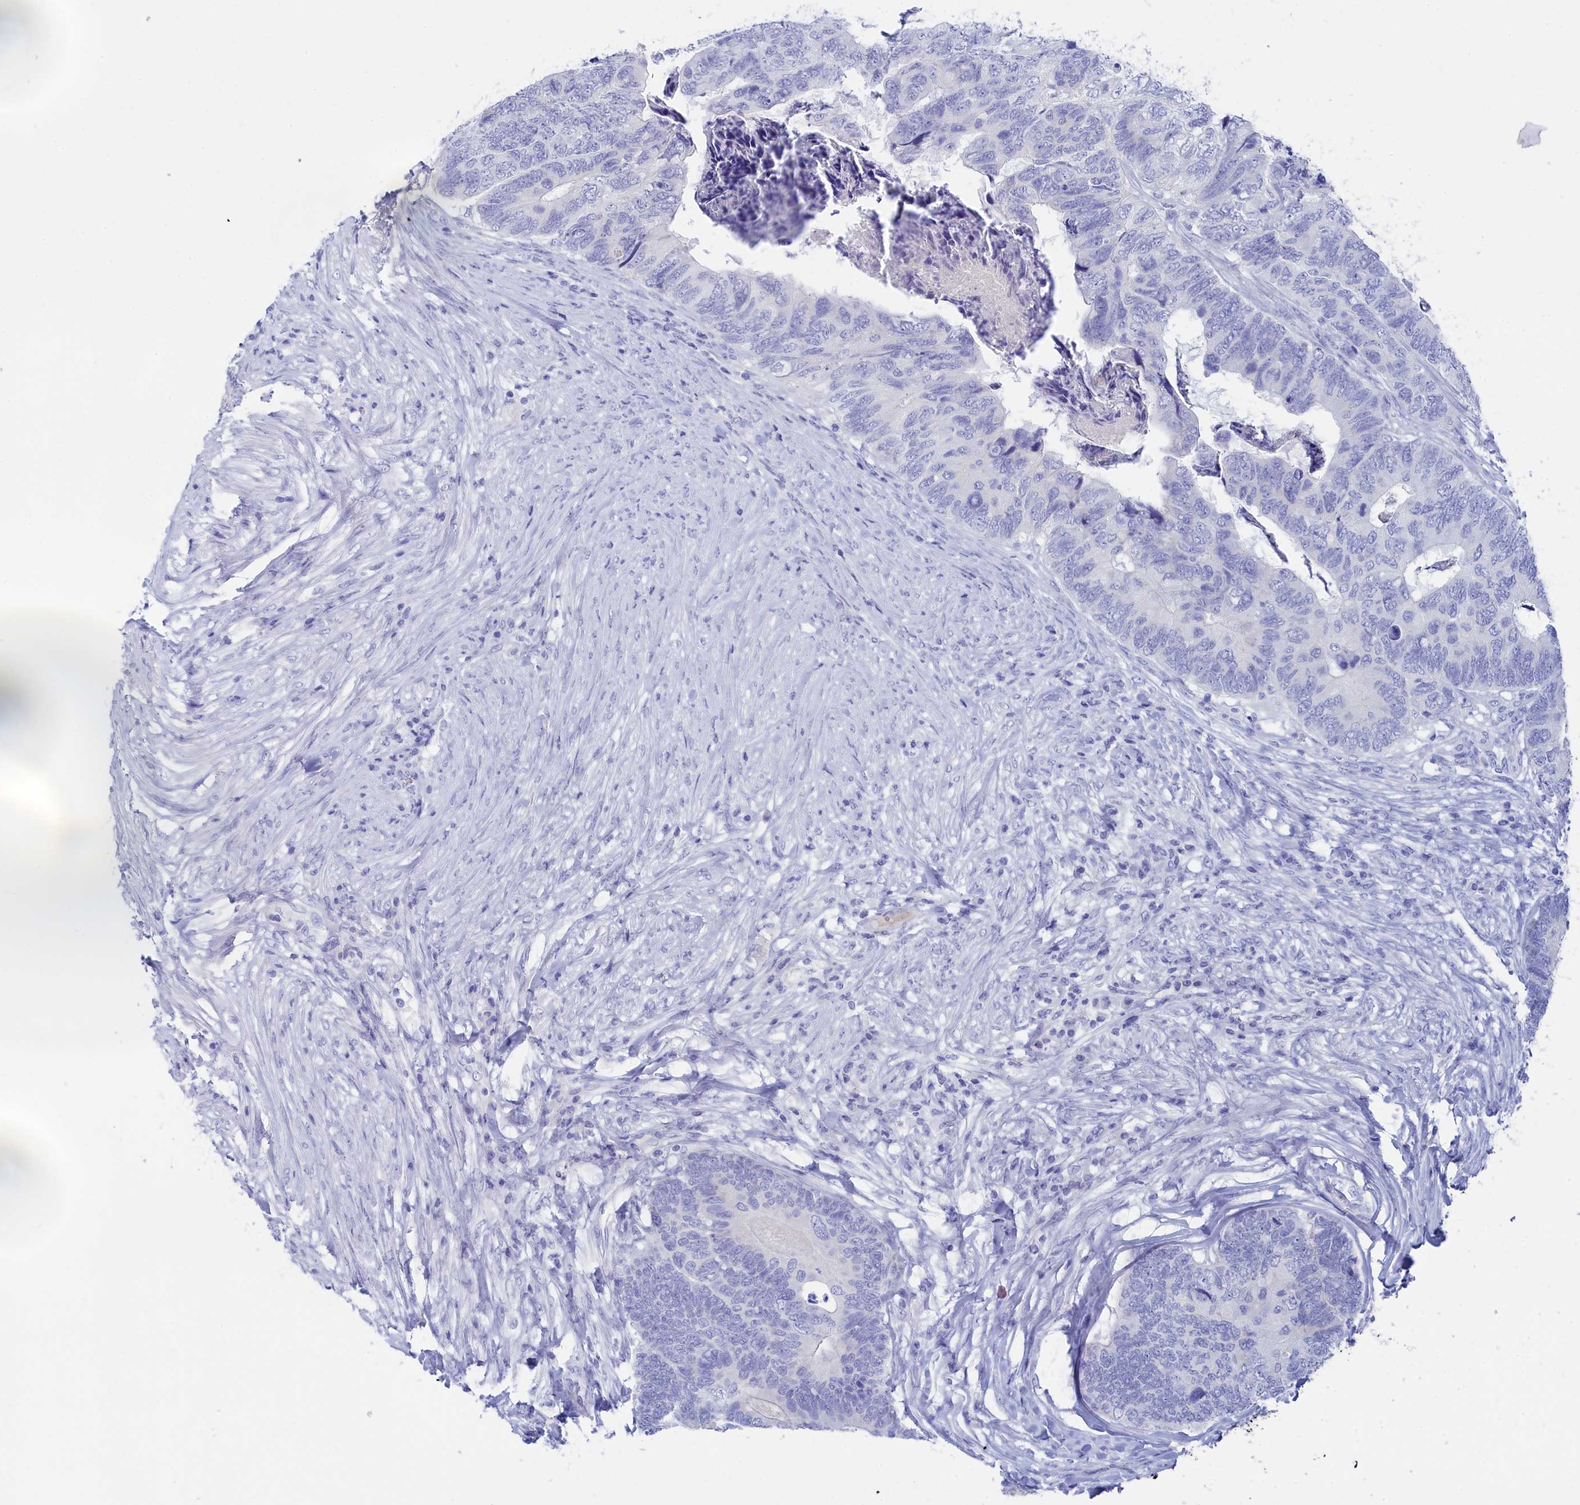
{"staining": {"intensity": "negative", "quantity": "none", "location": "none"}, "tissue": "colorectal cancer", "cell_type": "Tumor cells", "image_type": "cancer", "snomed": [{"axis": "morphology", "description": "Adenocarcinoma, NOS"}, {"axis": "topography", "description": "Colon"}], "caption": "Immunohistochemistry (IHC) image of adenocarcinoma (colorectal) stained for a protein (brown), which reveals no staining in tumor cells.", "gene": "TRIM10", "patient": {"sex": "female", "age": 67}}